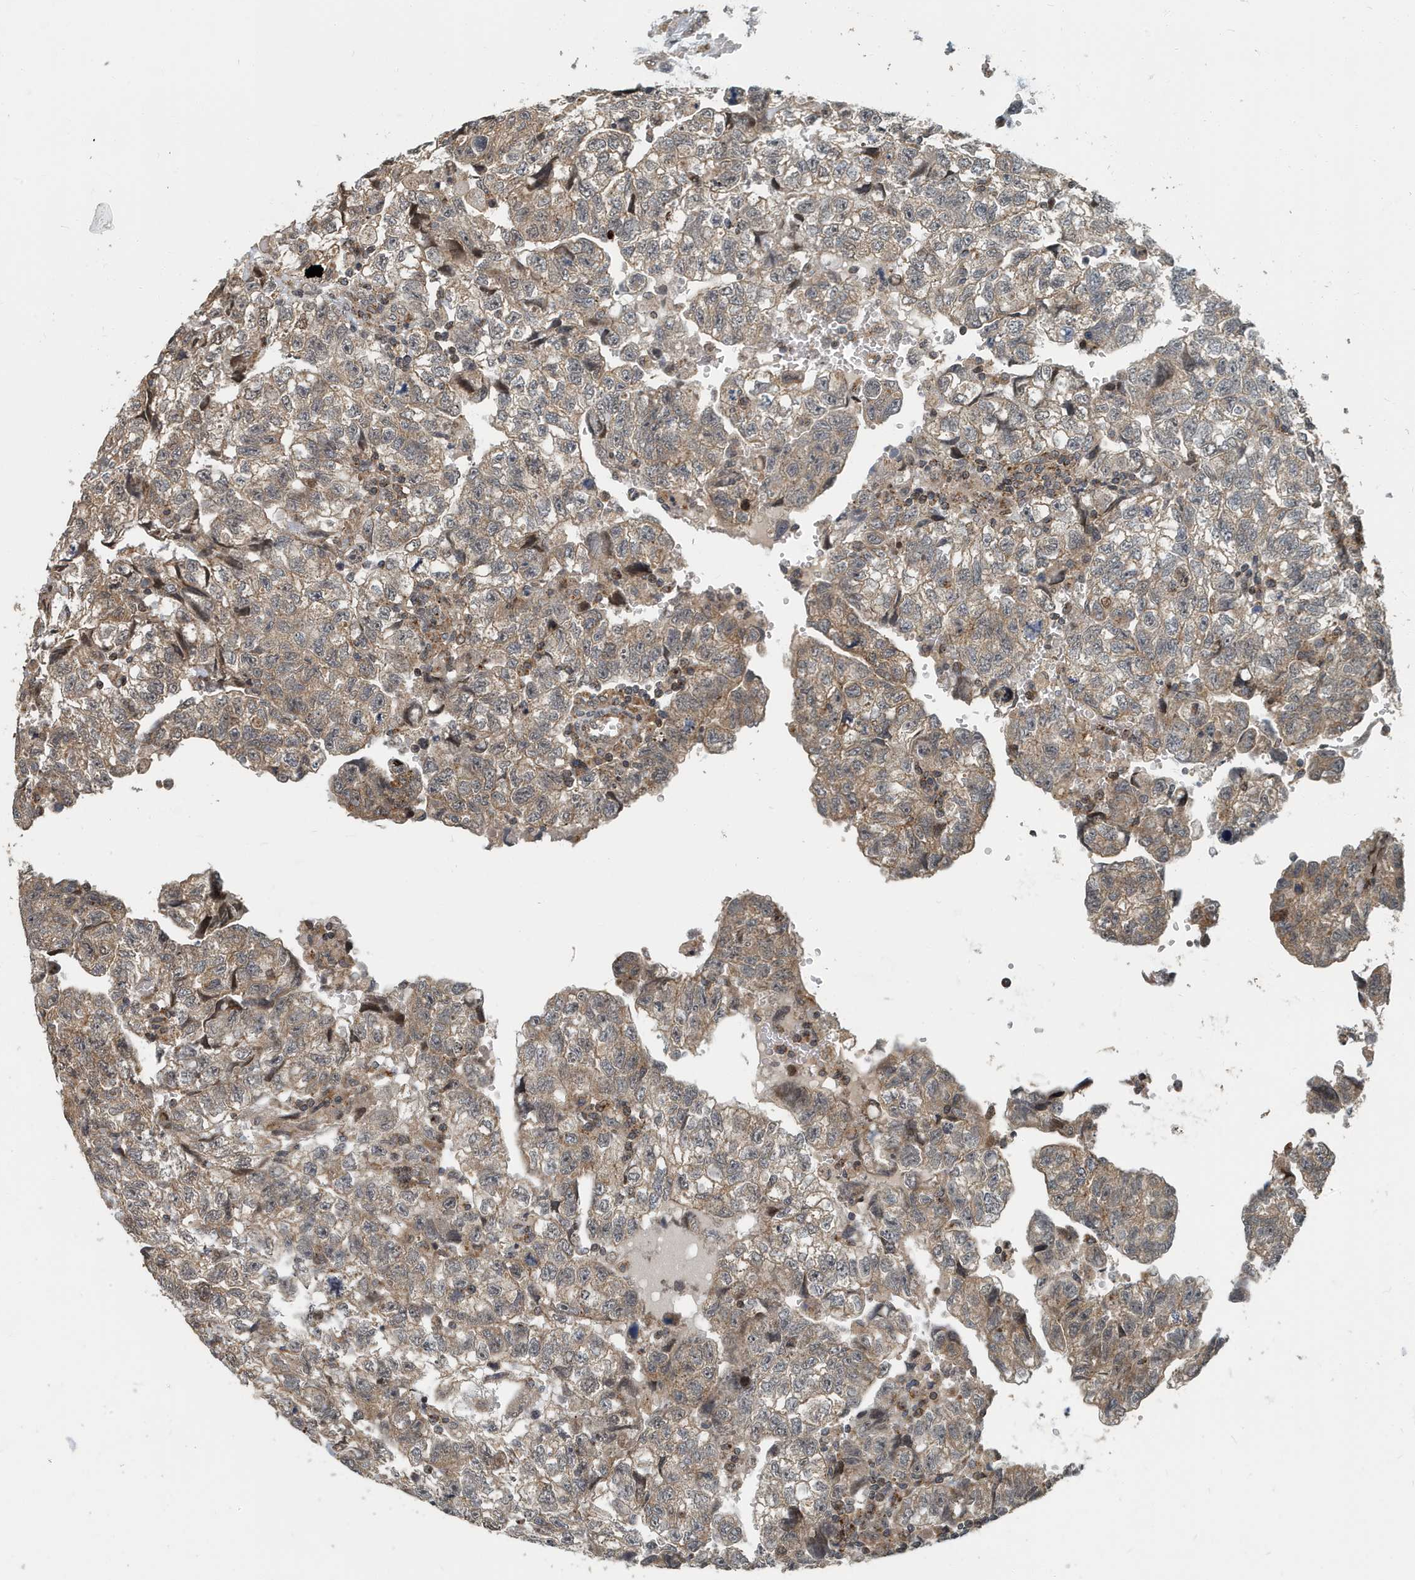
{"staining": {"intensity": "moderate", "quantity": "25%-75%", "location": "cytoplasmic/membranous"}, "tissue": "testis cancer", "cell_type": "Tumor cells", "image_type": "cancer", "snomed": [{"axis": "morphology", "description": "Carcinoma, Embryonal, NOS"}, {"axis": "topography", "description": "Testis"}], "caption": "A high-resolution image shows IHC staining of embryonal carcinoma (testis), which exhibits moderate cytoplasmic/membranous positivity in approximately 25%-75% of tumor cells. The protein is stained brown, and the nuclei are stained in blue (DAB IHC with brightfield microscopy, high magnification).", "gene": "KIF15", "patient": {"sex": "male", "age": 36}}